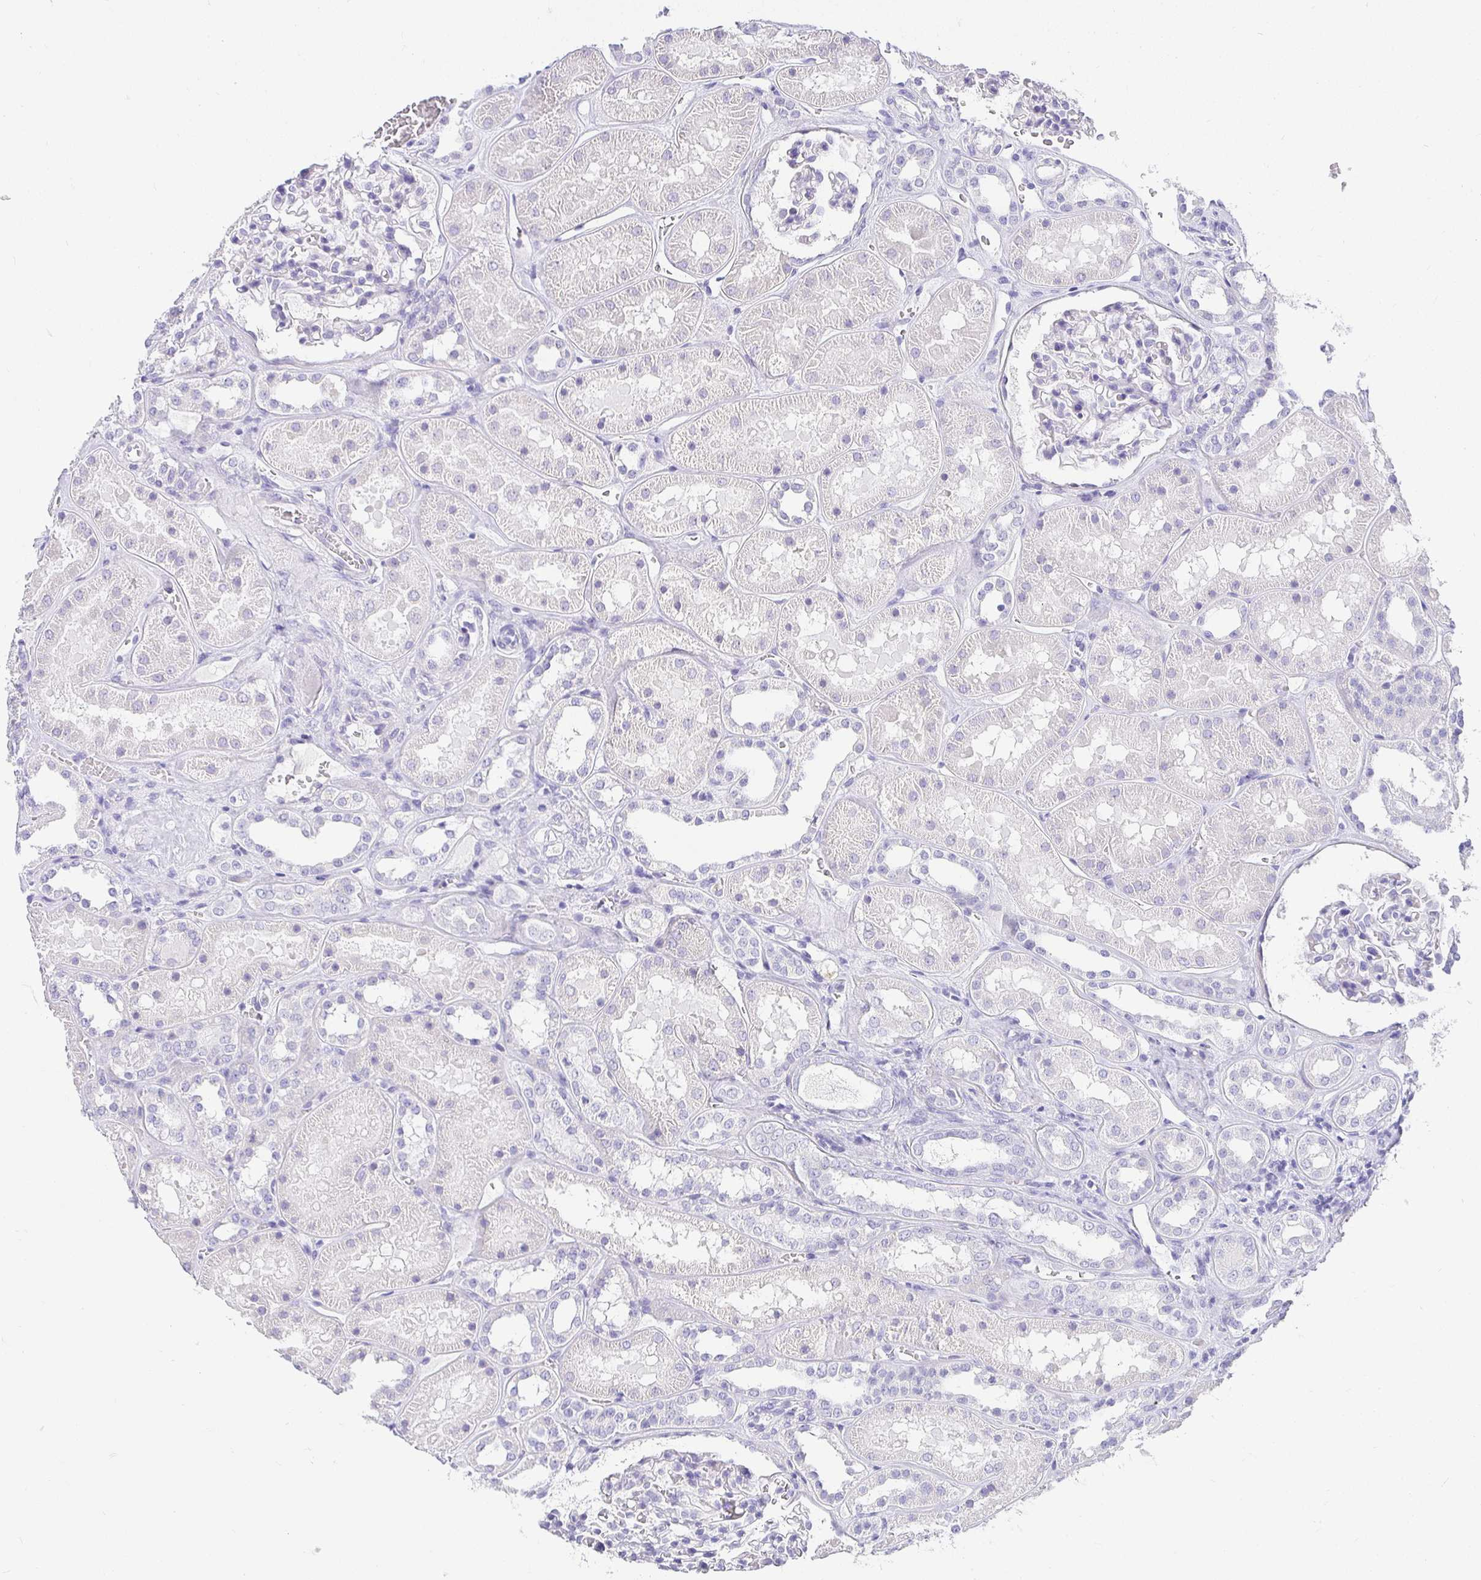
{"staining": {"intensity": "negative", "quantity": "none", "location": "none"}, "tissue": "kidney", "cell_type": "Cells in glomeruli", "image_type": "normal", "snomed": [{"axis": "morphology", "description": "Normal tissue, NOS"}, {"axis": "topography", "description": "Kidney"}], "caption": "IHC photomicrograph of unremarkable kidney: kidney stained with DAB (3,3'-diaminobenzidine) demonstrates no significant protein staining in cells in glomeruli.", "gene": "CHAT", "patient": {"sex": "female", "age": 41}}